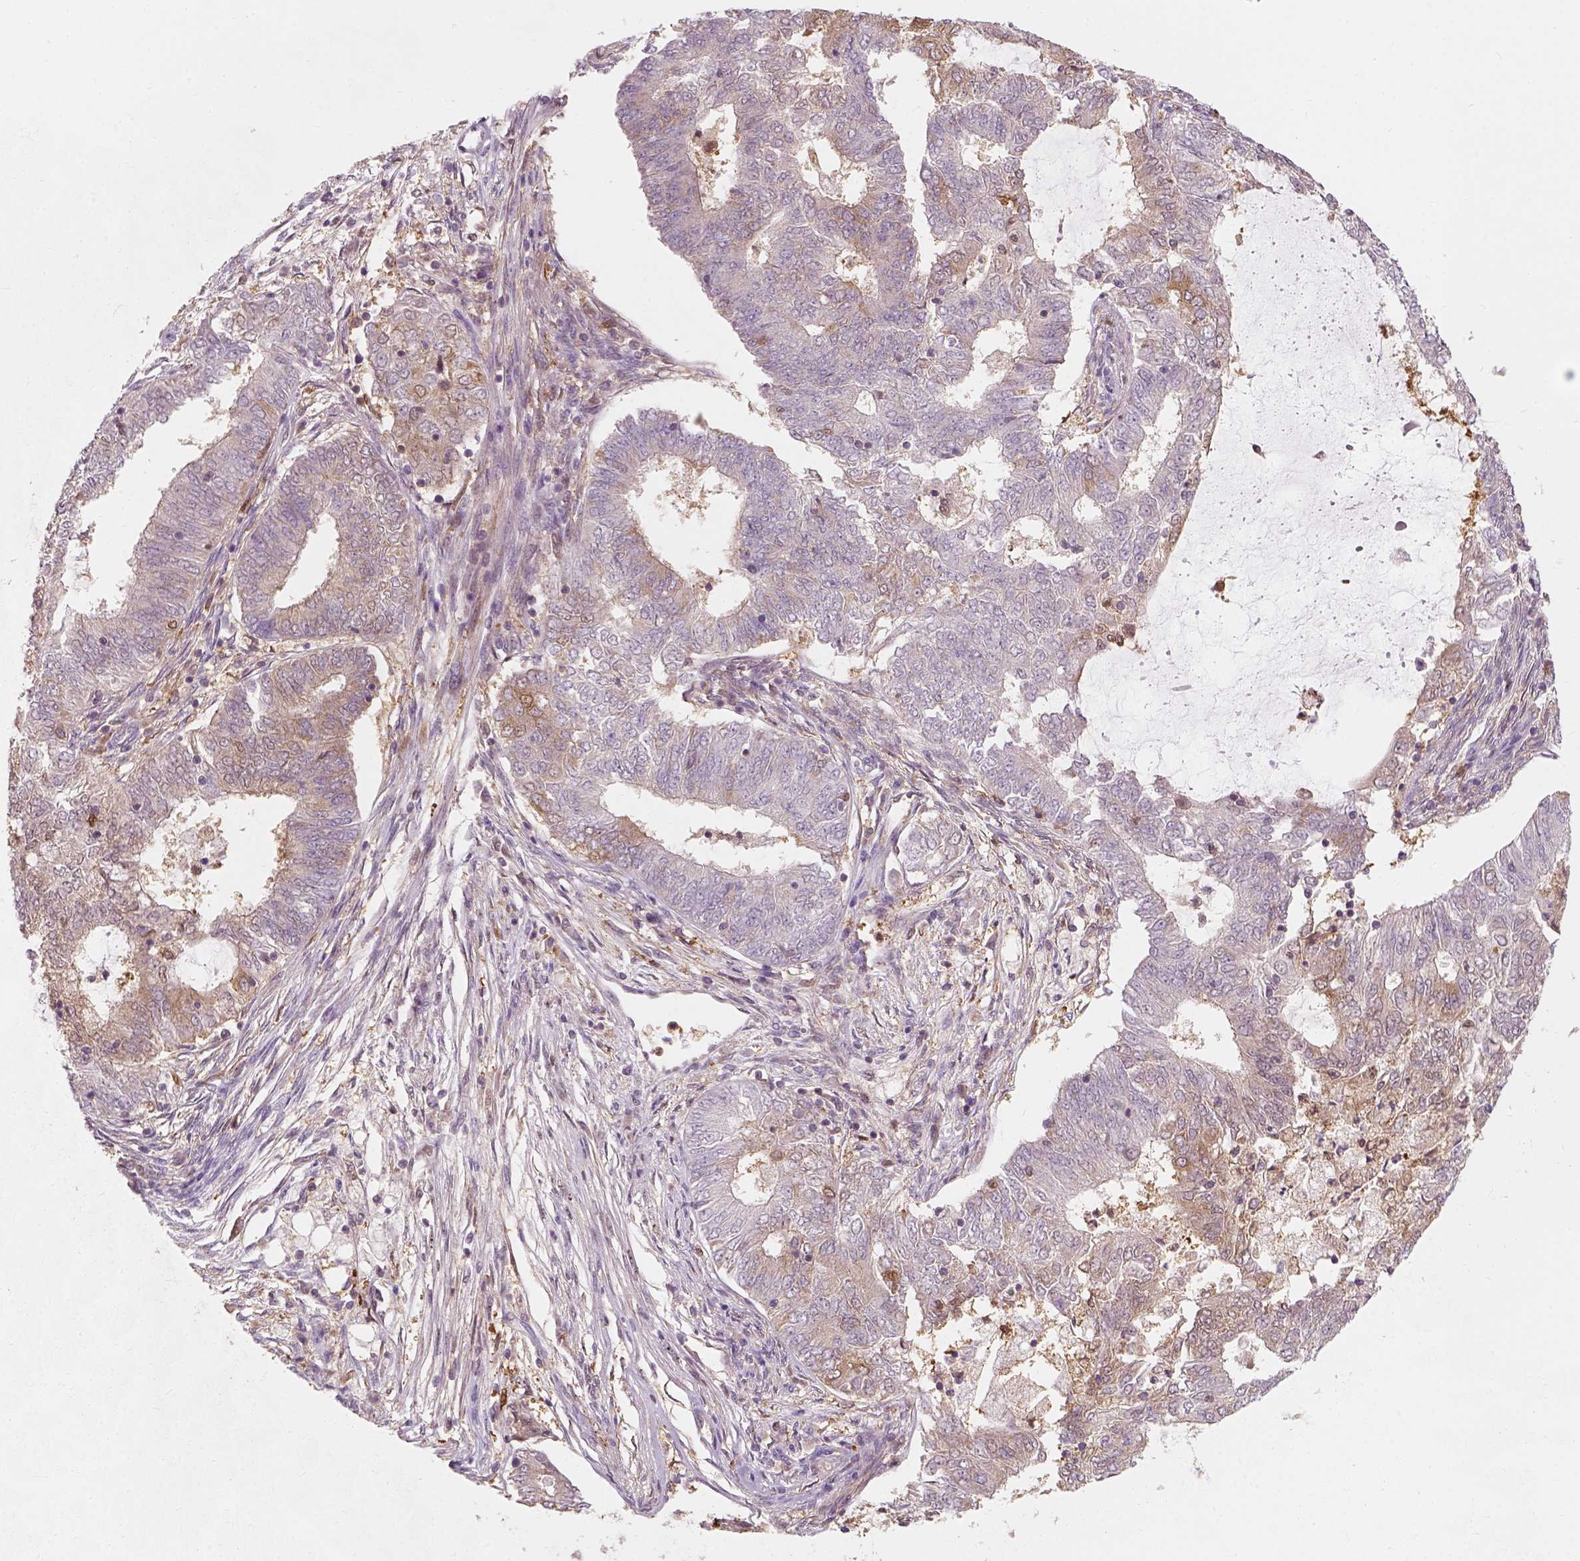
{"staining": {"intensity": "moderate", "quantity": "25%-75%", "location": "cytoplasmic/membranous"}, "tissue": "endometrial cancer", "cell_type": "Tumor cells", "image_type": "cancer", "snomed": [{"axis": "morphology", "description": "Adenocarcinoma, NOS"}, {"axis": "topography", "description": "Endometrium"}], "caption": "Brown immunohistochemical staining in endometrial adenocarcinoma shows moderate cytoplasmic/membranous expression in about 25%-75% of tumor cells.", "gene": "SQSTM1", "patient": {"sex": "female", "age": 62}}